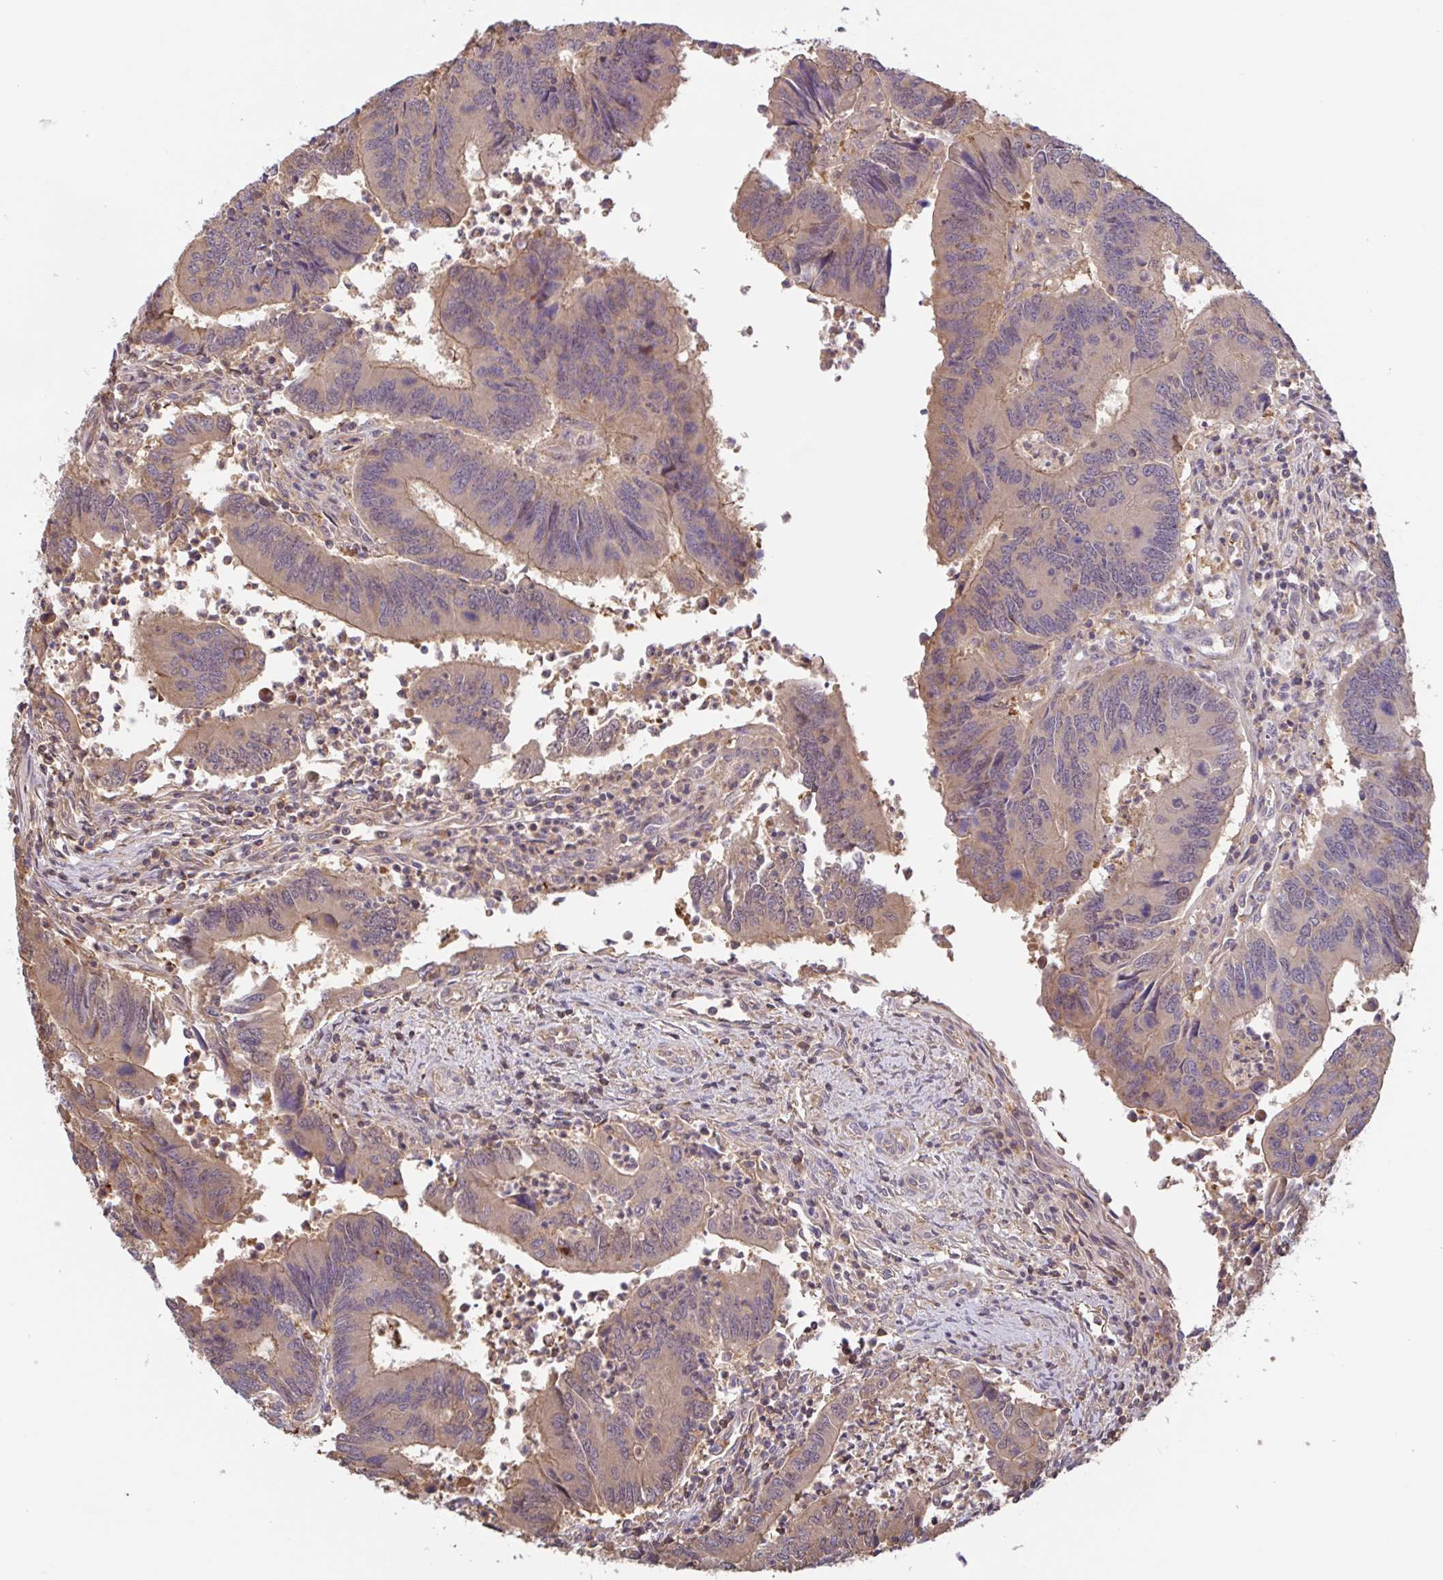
{"staining": {"intensity": "weak", "quantity": "25%-75%", "location": "cytoplasmic/membranous"}, "tissue": "colorectal cancer", "cell_type": "Tumor cells", "image_type": "cancer", "snomed": [{"axis": "morphology", "description": "Adenocarcinoma, NOS"}, {"axis": "topography", "description": "Colon"}], "caption": "IHC photomicrograph of human colorectal adenocarcinoma stained for a protein (brown), which displays low levels of weak cytoplasmic/membranous positivity in approximately 25%-75% of tumor cells.", "gene": "OTOP2", "patient": {"sex": "female", "age": 67}}